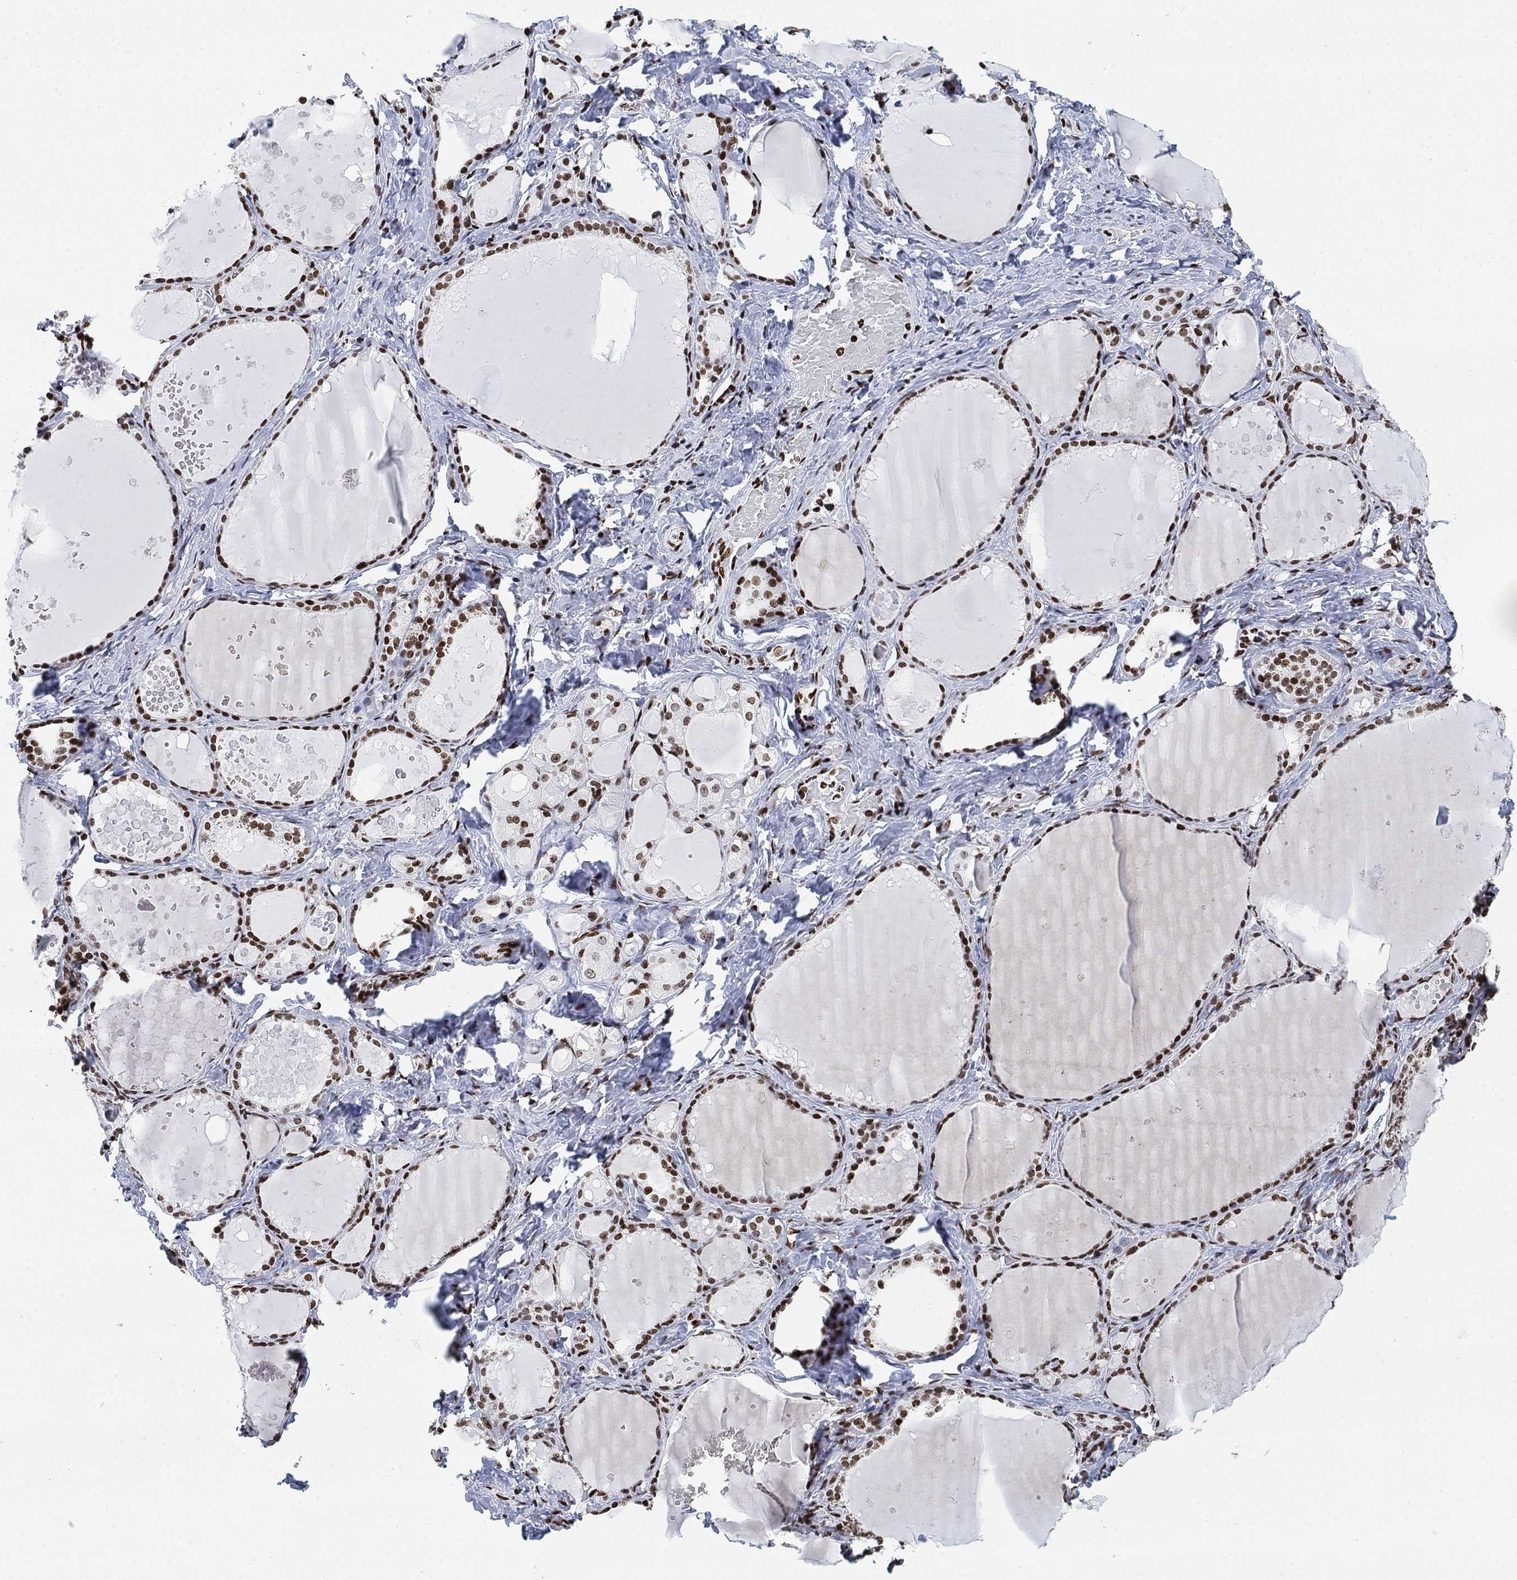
{"staining": {"intensity": "strong", "quantity": ">75%", "location": "nuclear"}, "tissue": "thyroid gland", "cell_type": "Glandular cells", "image_type": "normal", "snomed": [{"axis": "morphology", "description": "Normal tissue, NOS"}, {"axis": "topography", "description": "Thyroid gland"}], "caption": "This image displays immunohistochemistry (IHC) staining of unremarkable thyroid gland, with high strong nuclear staining in approximately >75% of glandular cells.", "gene": "H1", "patient": {"sex": "female", "age": 56}}